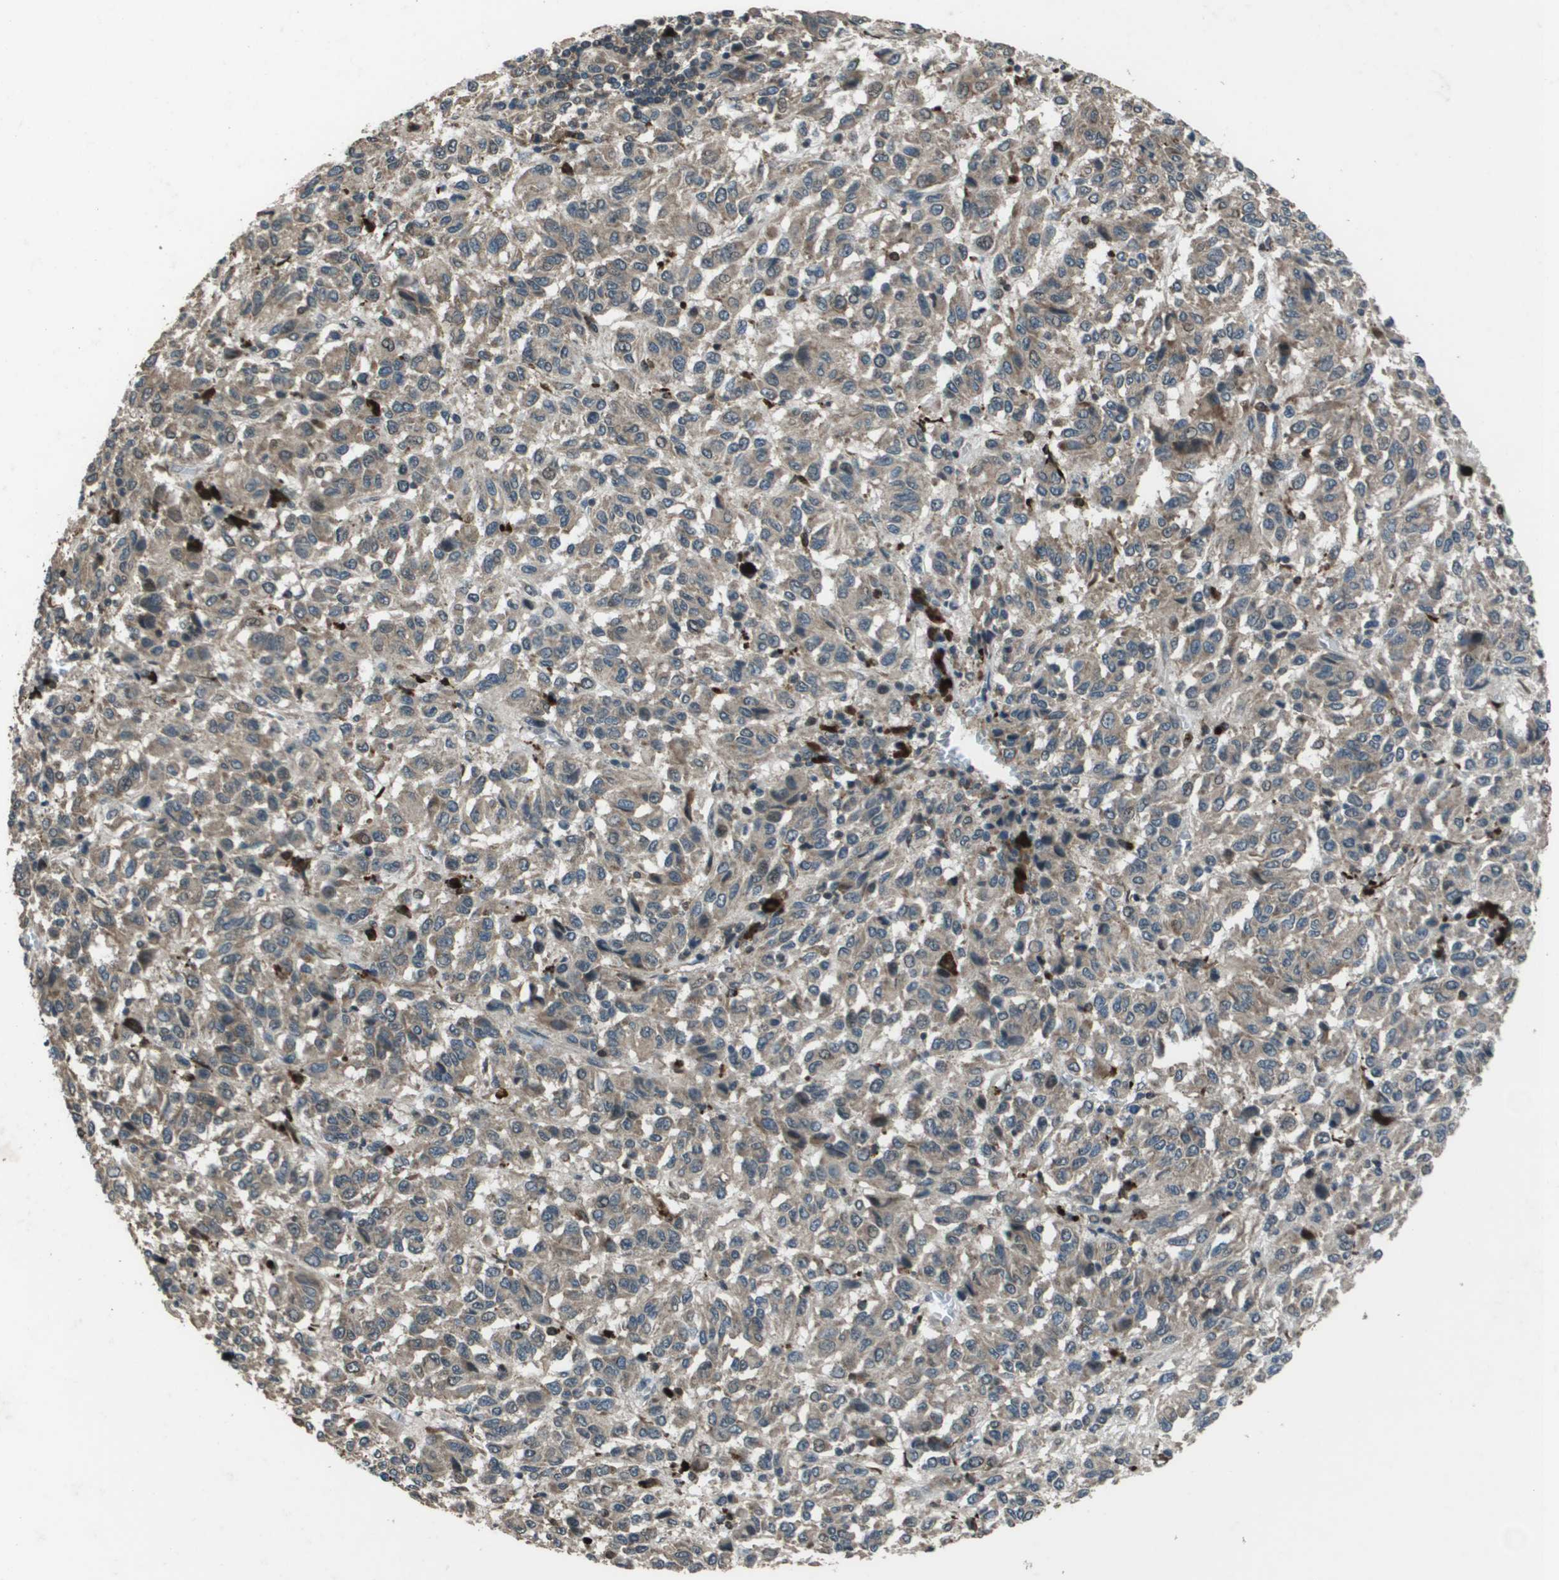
{"staining": {"intensity": "weak", "quantity": "<25%", "location": "cytoplasmic/membranous"}, "tissue": "melanoma", "cell_type": "Tumor cells", "image_type": "cancer", "snomed": [{"axis": "morphology", "description": "Malignant melanoma, Metastatic site"}, {"axis": "topography", "description": "Lung"}], "caption": "Human melanoma stained for a protein using IHC reveals no staining in tumor cells.", "gene": "GOSR2", "patient": {"sex": "male", "age": 64}}